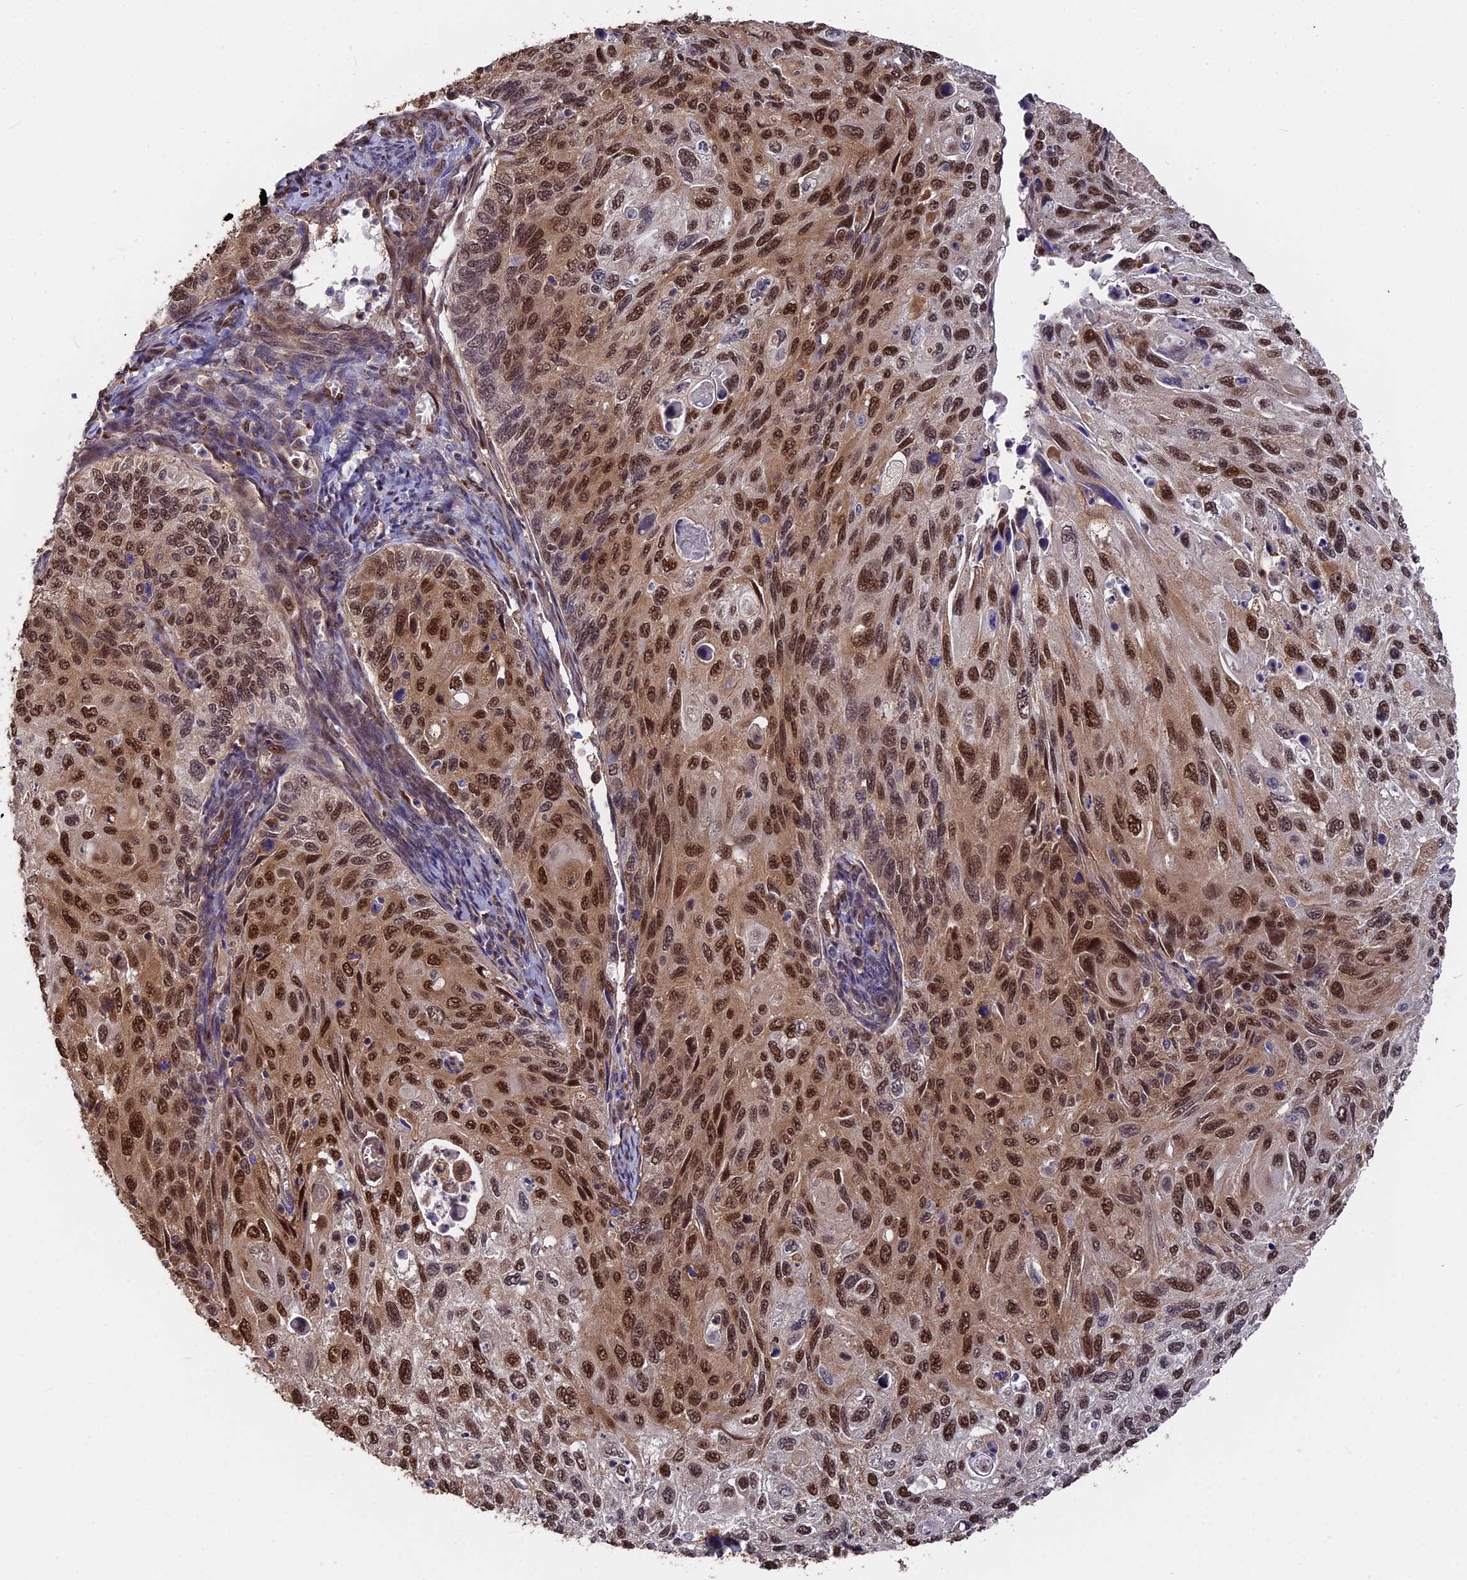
{"staining": {"intensity": "moderate", "quantity": ">75%", "location": "nuclear"}, "tissue": "cervical cancer", "cell_type": "Tumor cells", "image_type": "cancer", "snomed": [{"axis": "morphology", "description": "Squamous cell carcinoma, NOS"}, {"axis": "topography", "description": "Cervix"}], "caption": "Immunohistochemistry (DAB (3,3'-diaminobenzidine)) staining of human cervical squamous cell carcinoma demonstrates moderate nuclear protein positivity in about >75% of tumor cells.", "gene": "ADRM1", "patient": {"sex": "female", "age": 70}}